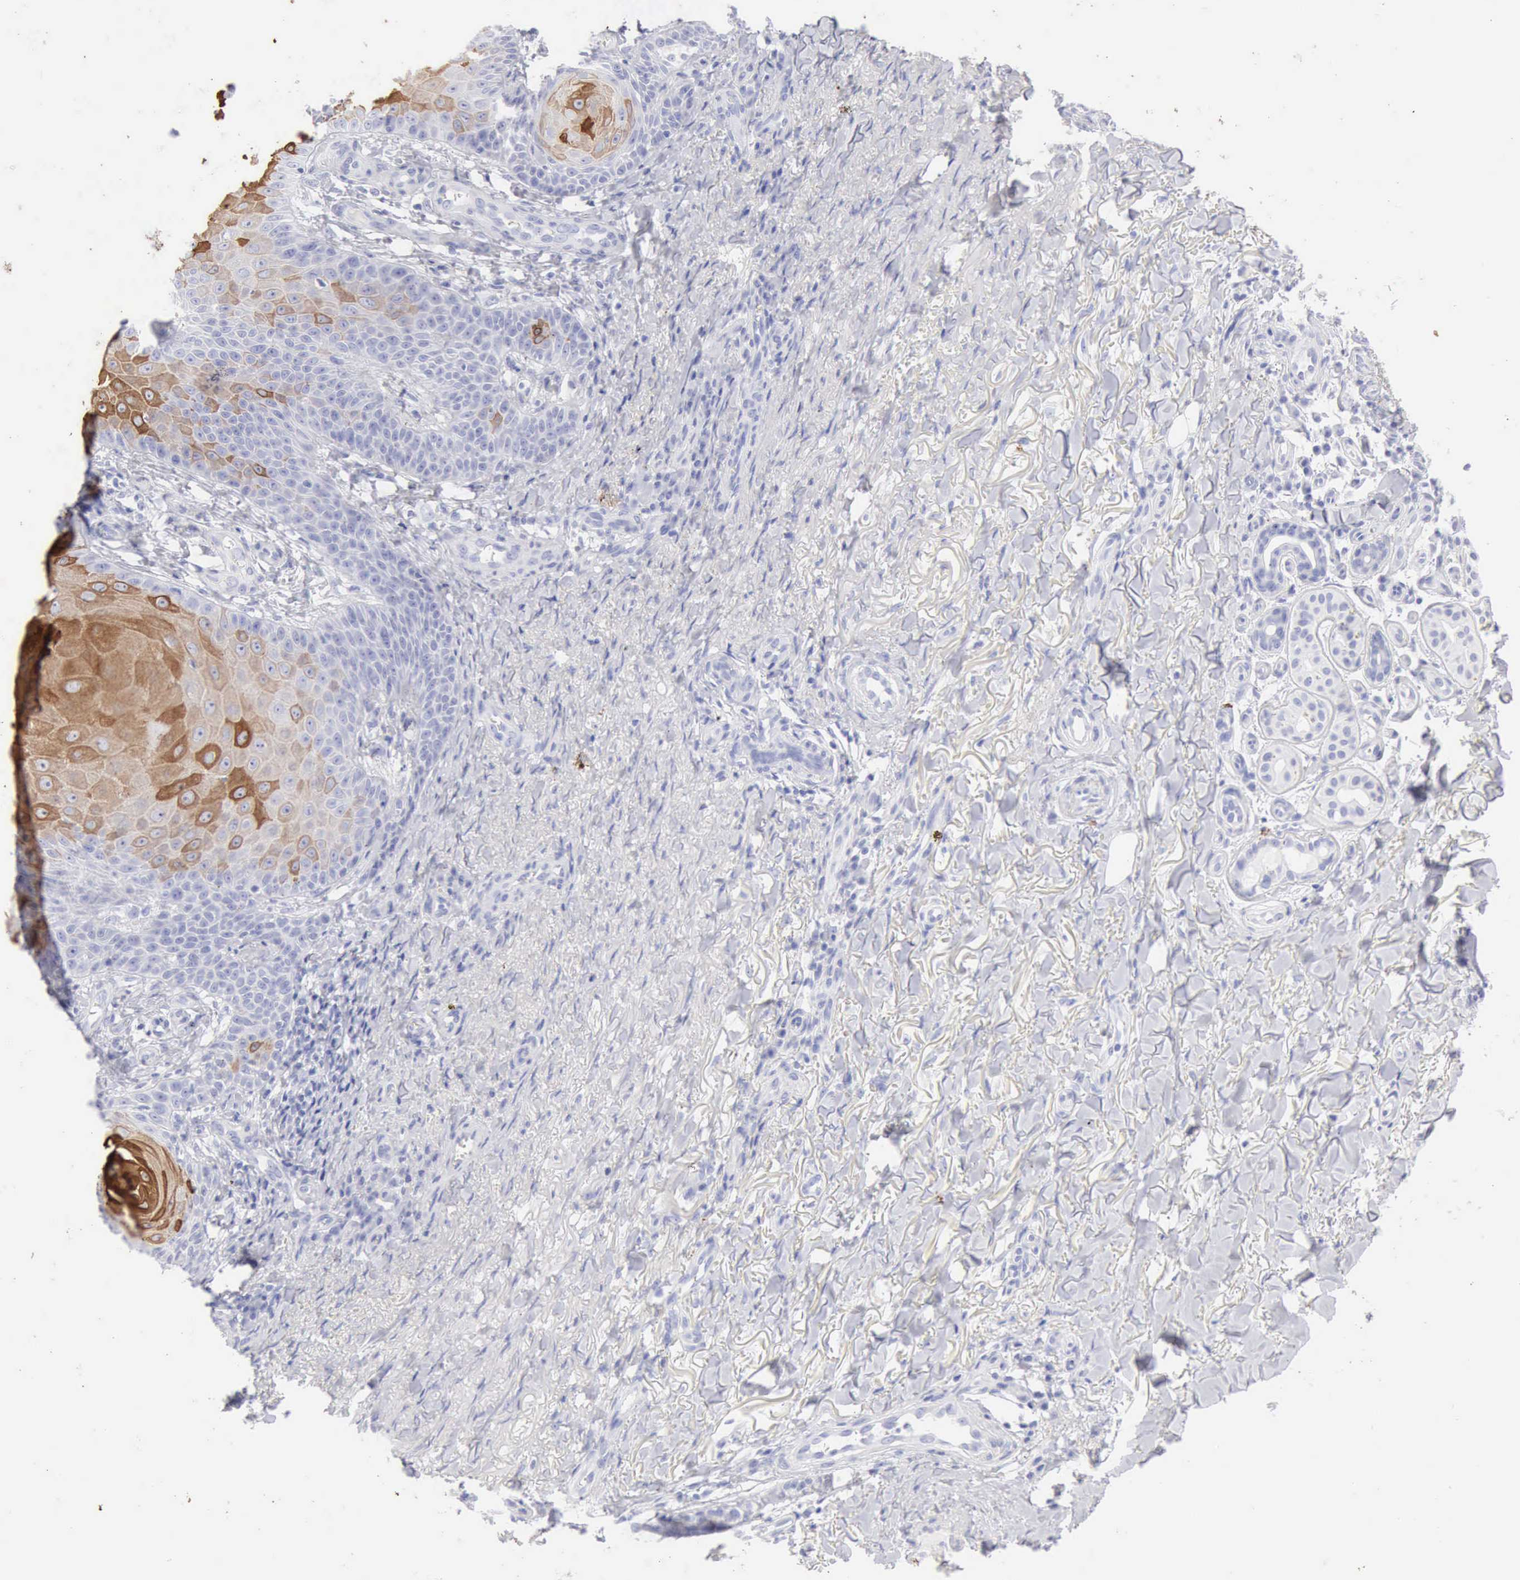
{"staining": {"intensity": "negative", "quantity": "none", "location": "none"}, "tissue": "skin cancer", "cell_type": "Tumor cells", "image_type": "cancer", "snomed": [{"axis": "morphology", "description": "Basal cell carcinoma"}, {"axis": "topography", "description": "Skin"}], "caption": "High power microscopy micrograph of an immunohistochemistry (IHC) photomicrograph of skin cancer, revealing no significant positivity in tumor cells.", "gene": "KRT10", "patient": {"sex": "male", "age": 81}}